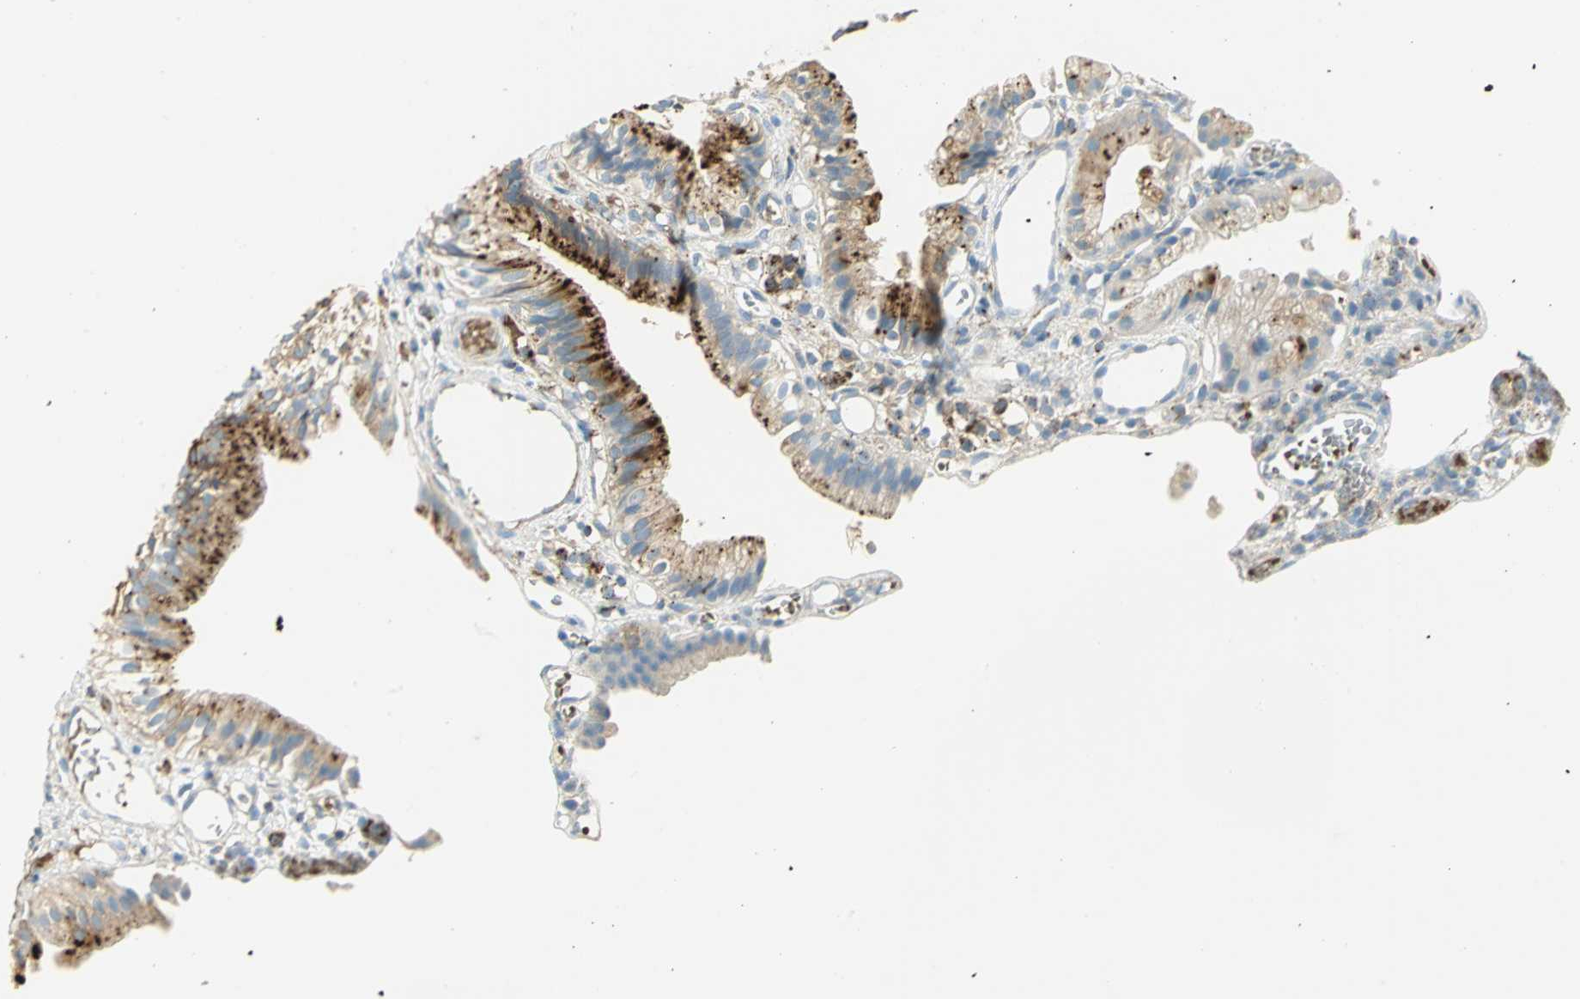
{"staining": {"intensity": "strong", "quantity": "25%-75%", "location": "cytoplasmic/membranous"}, "tissue": "gallbladder", "cell_type": "Glandular cells", "image_type": "normal", "snomed": [{"axis": "morphology", "description": "Normal tissue, NOS"}, {"axis": "topography", "description": "Gallbladder"}], "caption": "IHC of benign human gallbladder reveals high levels of strong cytoplasmic/membranous expression in about 25%-75% of glandular cells.", "gene": "ARSA", "patient": {"sex": "male", "age": 65}}